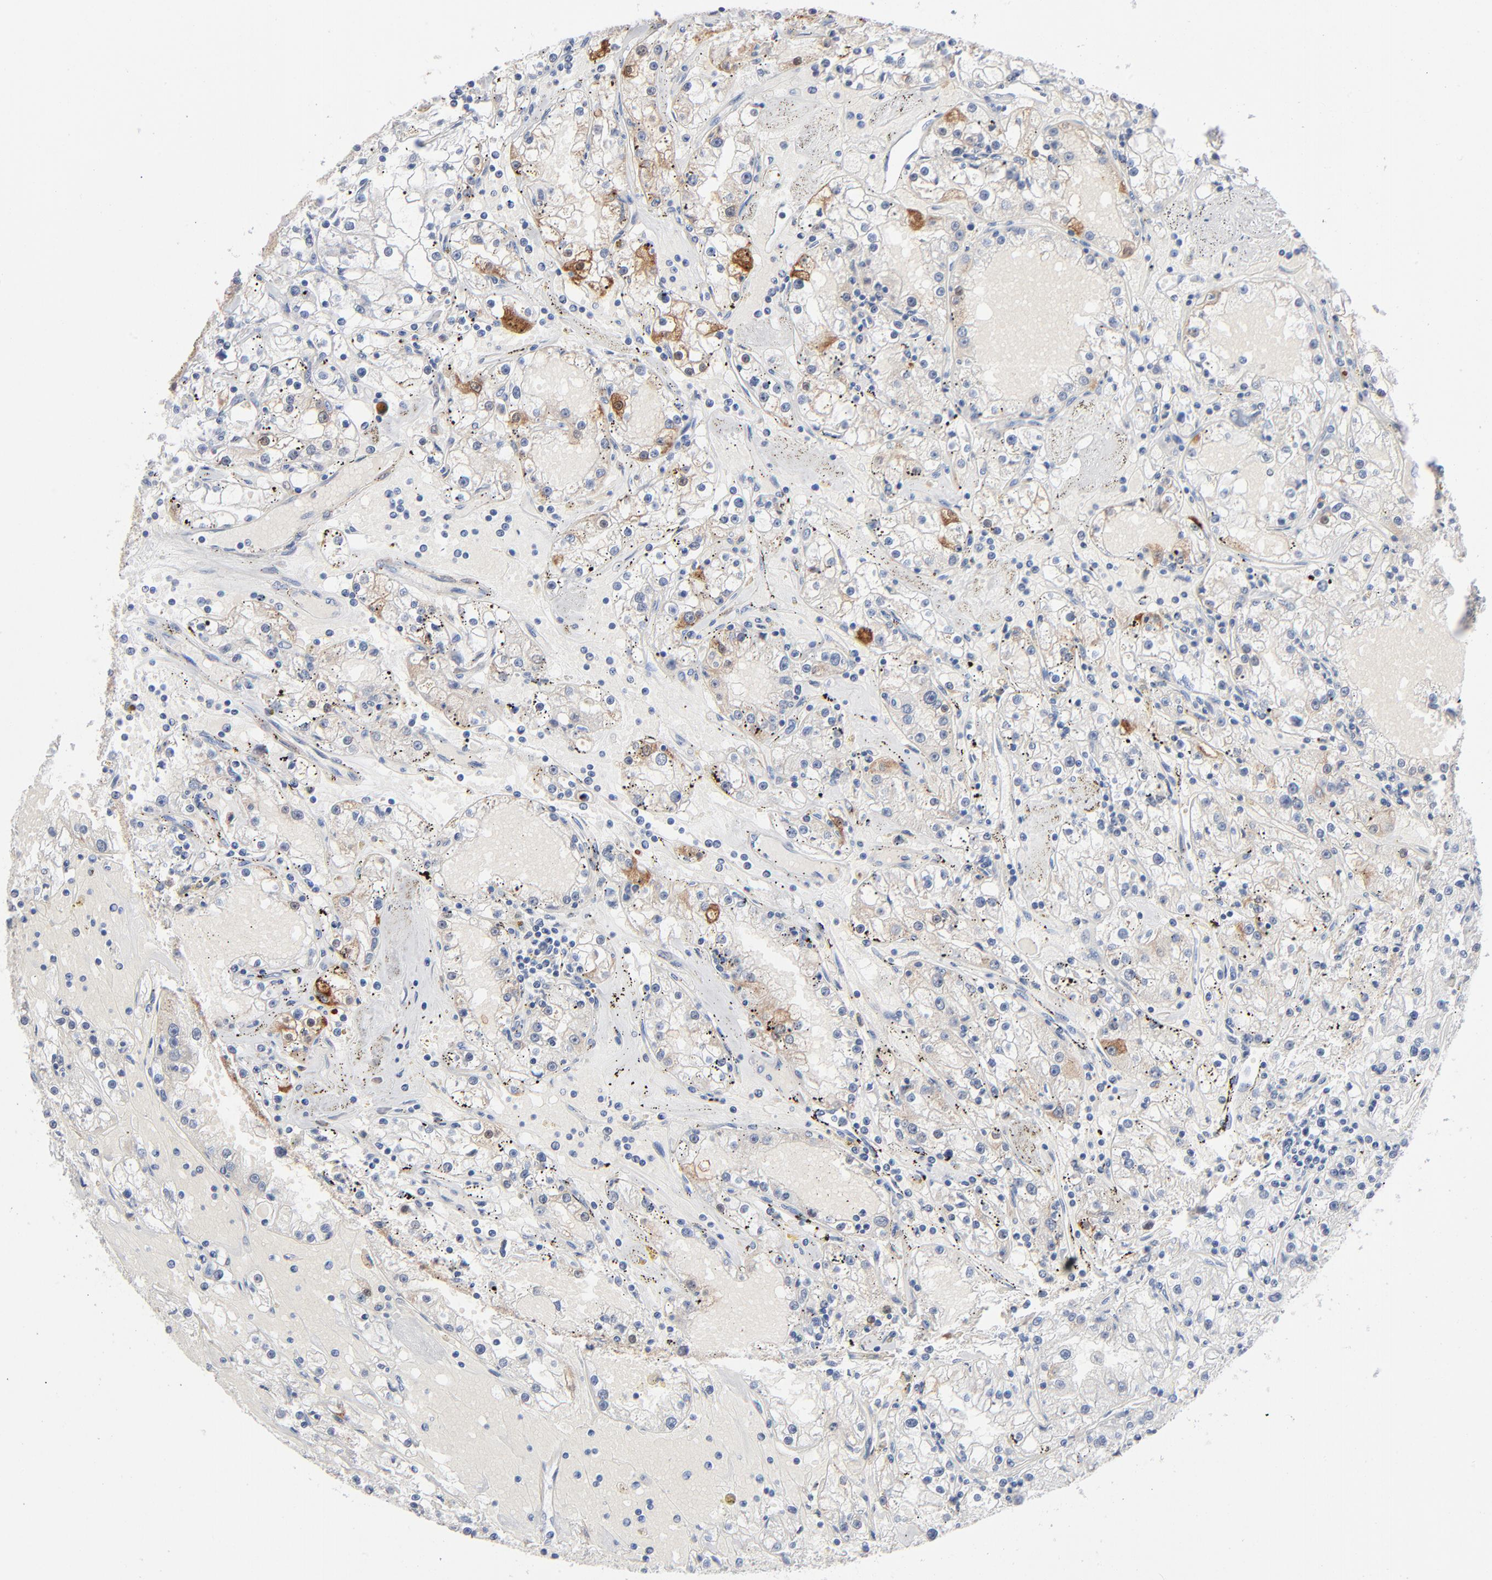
{"staining": {"intensity": "weak", "quantity": "<25%", "location": "cytoplasmic/membranous"}, "tissue": "renal cancer", "cell_type": "Tumor cells", "image_type": "cancer", "snomed": [{"axis": "morphology", "description": "Adenocarcinoma, NOS"}, {"axis": "topography", "description": "Kidney"}], "caption": "This is an IHC image of human renal cancer (adenocarcinoma). There is no staining in tumor cells.", "gene": "CHCHD10", "patient": {"sex": "male", "age": 56}}